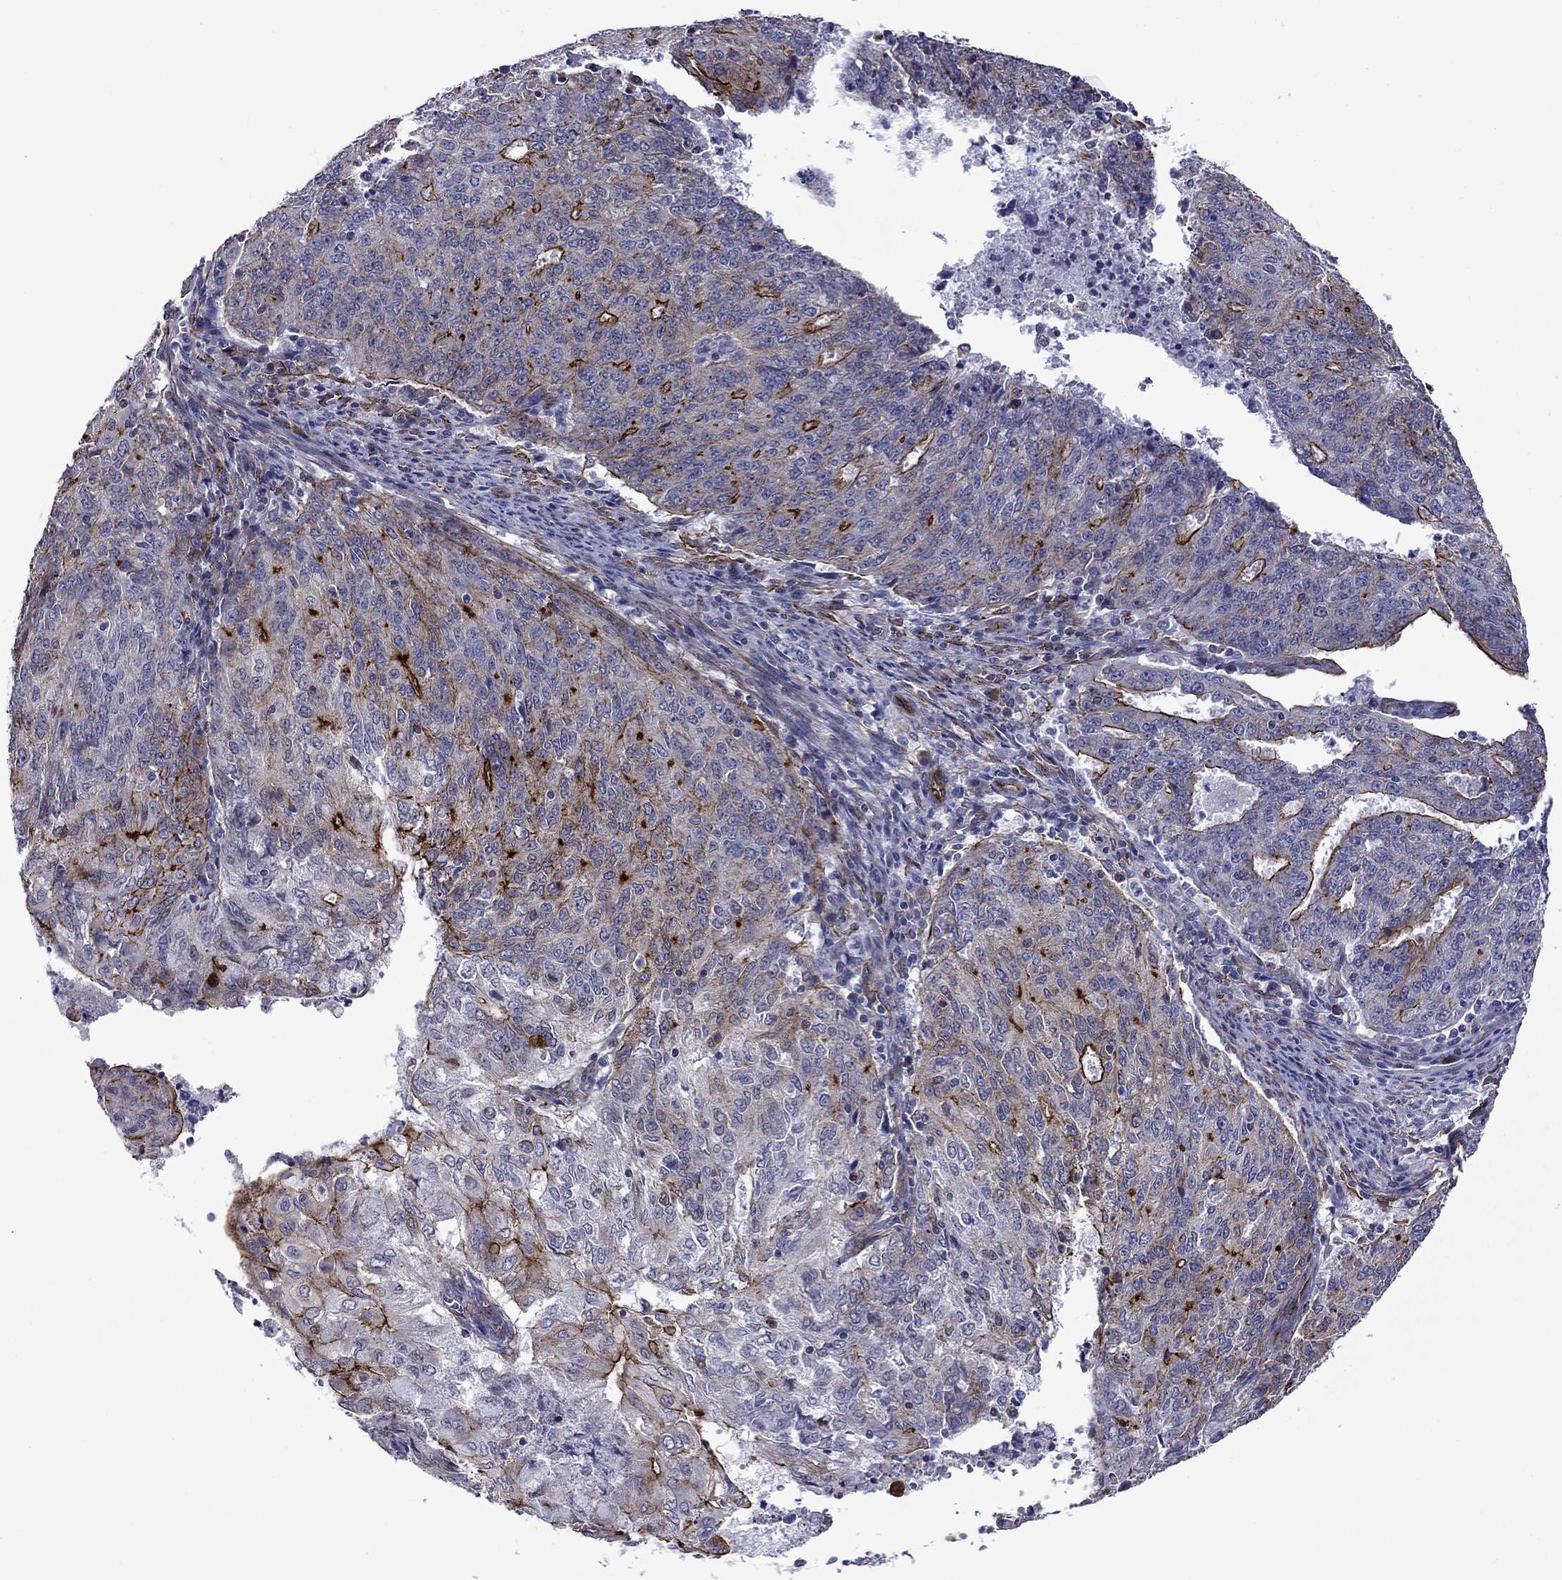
{"staining": {"intensity": "strong", "quantity": "25%-75%", "location": "cytoplasmic/membranous"}, "tissue": "endometrial cancer", "cell_type": "Tumor cells", "image_type": "cancer", "snomed": [{"axis": "morphology", "description": "Adenocarcinoma, NOS"}, {"axis": "topography", "description": "Endometrium"}], "caption": "DAB (3,3'-diaminobenzidine) immunohistochemical staining of human adenocarcinoma (endometrial) shows strong cytoplasmic/membranous protein positivity in about 25%-75% of tumor cells. (Brightfield microscopy of DAB IHC at high magnification).", "gene": "LMO7", "patient": {"sex": "female", "age": 82}}